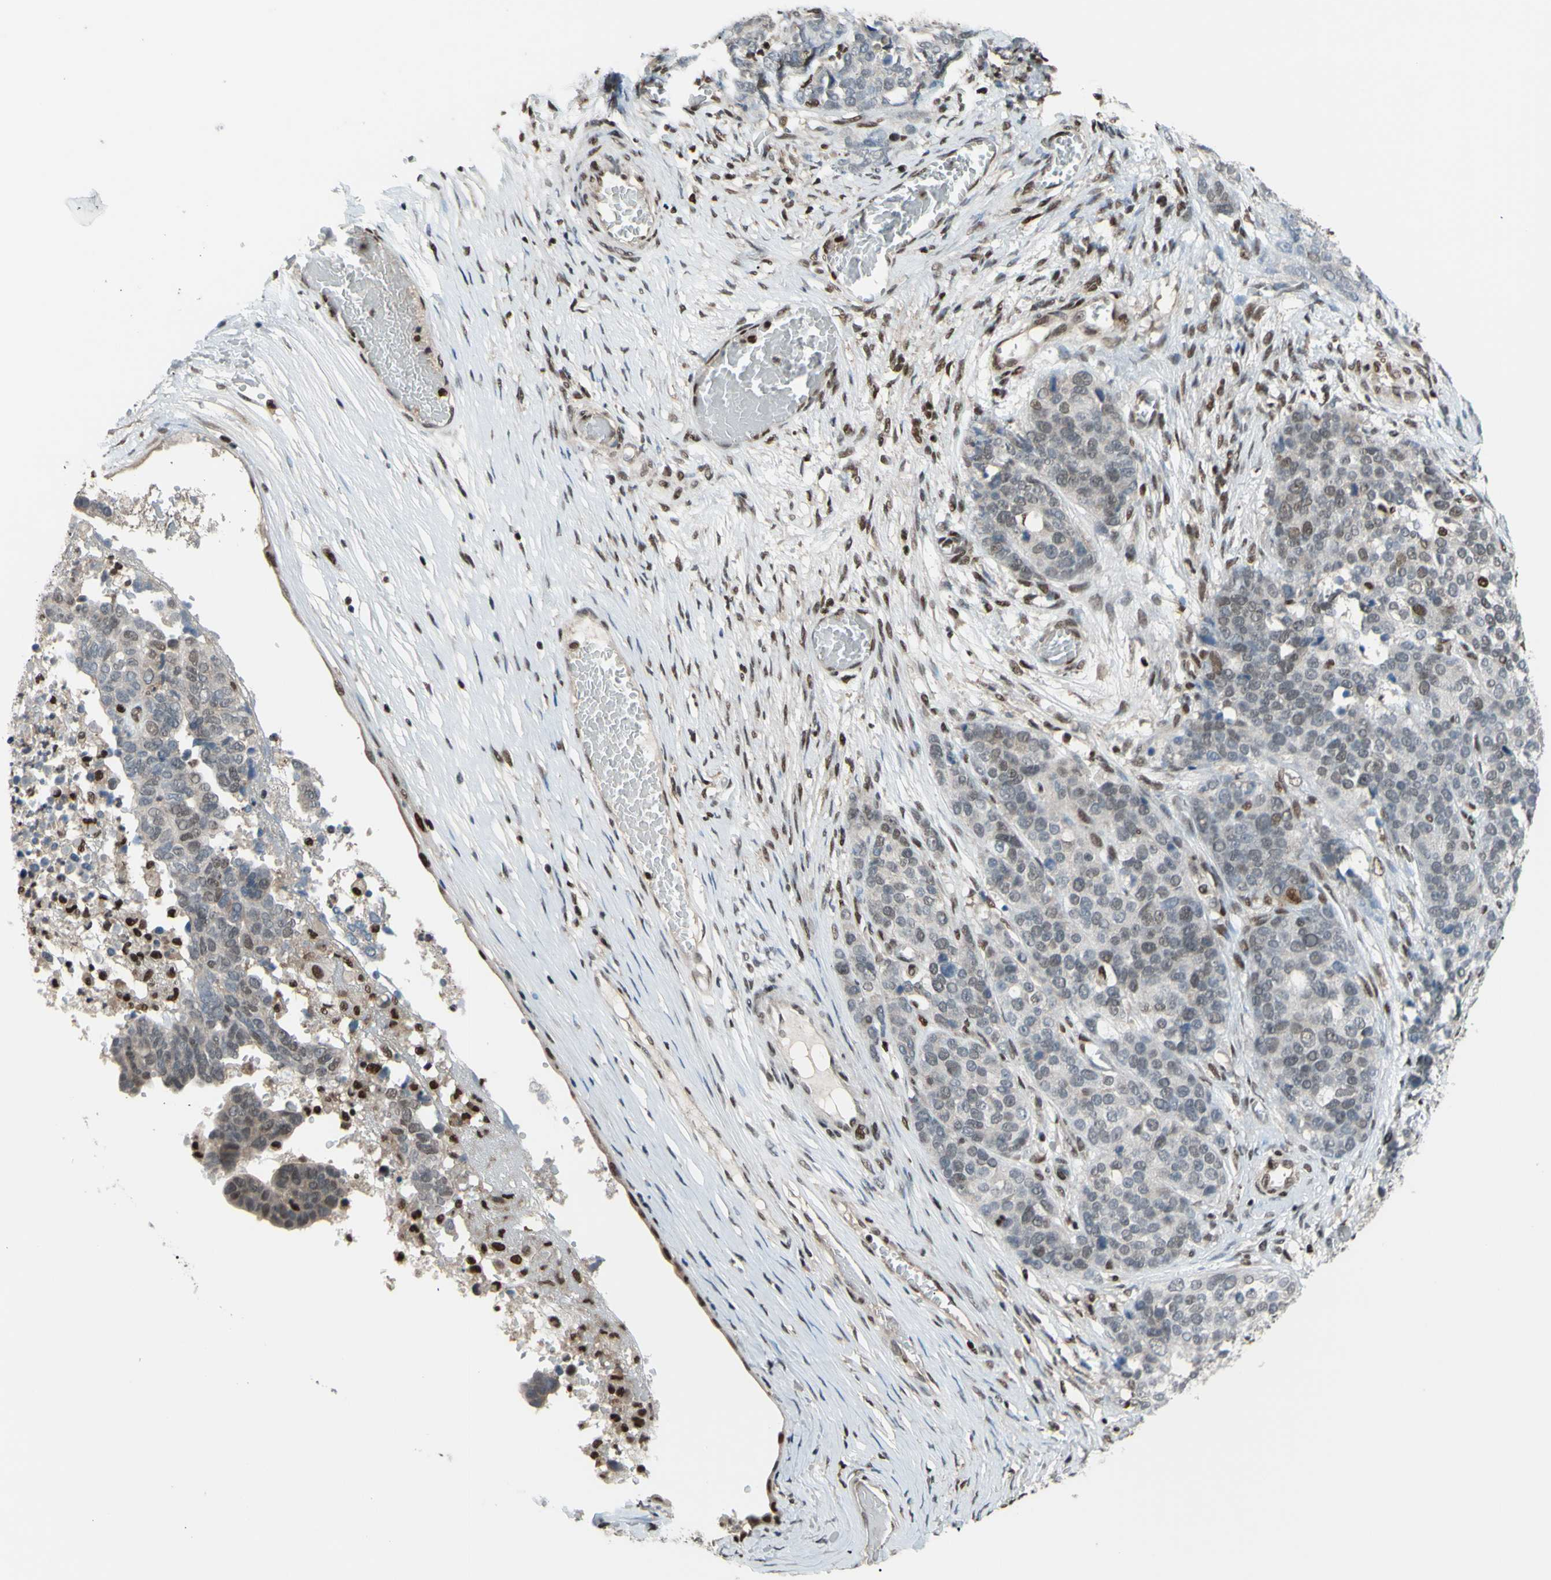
{"staining": {"intensity": "negative", "quantity": "none", "location": "none"}, "tissue": "ovarian cancer", "cell_type": "Tumor cells", "image_type": "cancer", "snomed": [{"axis": "morphology", "description": "Cystadenocarcinoma, serous, NOS"}, {"axis": "topography", "description": "Ovary"}], "caption": "This photomicrograph is of ovarian cancer (serous cystadenocarcinoma) stained with immunohistochemistry (IHC) to label a protein in brown with the nuclei are counter-stained blue. There is no positivity in tumor cells.", "gene": "FKBP5", "patient": {"sex": "female", "age": 44}}